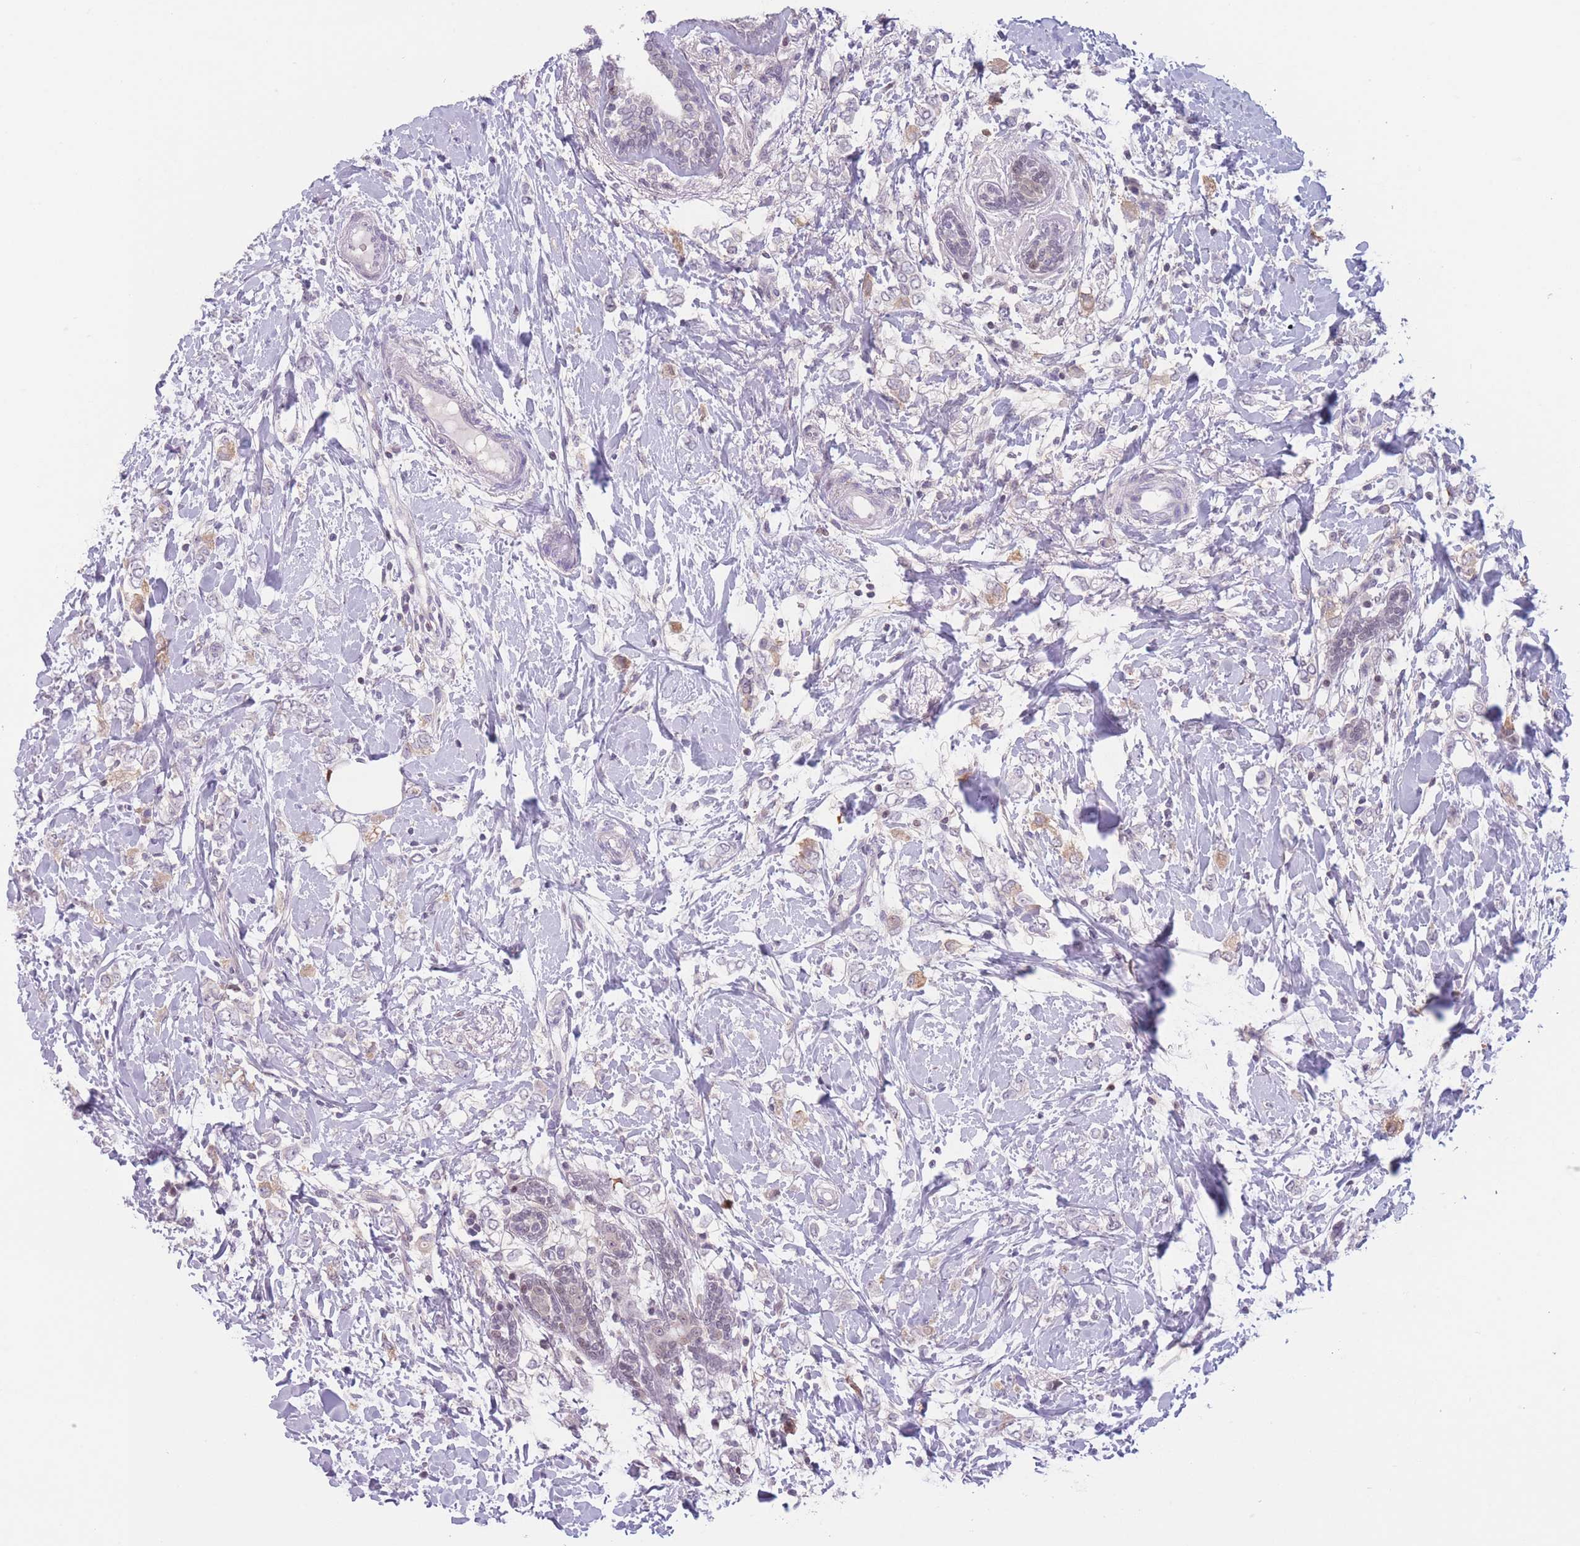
{"staining": {"intensity": "moderate", "quantity": "<25%", "location": "cytoplasmic/membranous"}, "tissue": "breast cancer", "cell_type": "Tumor cells", "image_type": "cancer", "snomed": [{"axis": "morphology", "description": "Normal tissue, NOS"}, {"axis": "morphology", "description": "Lobular carcinoma"}, {"axis": "topography", "description": "Breast"}], "caption": "Protein expression analysis of human breast cancer reveals moderate cytoplasmic/membranous expression in about <25% of tumor cells.", "gene": "ZNF439", "patient": {"sex": "female", "age": 47}}